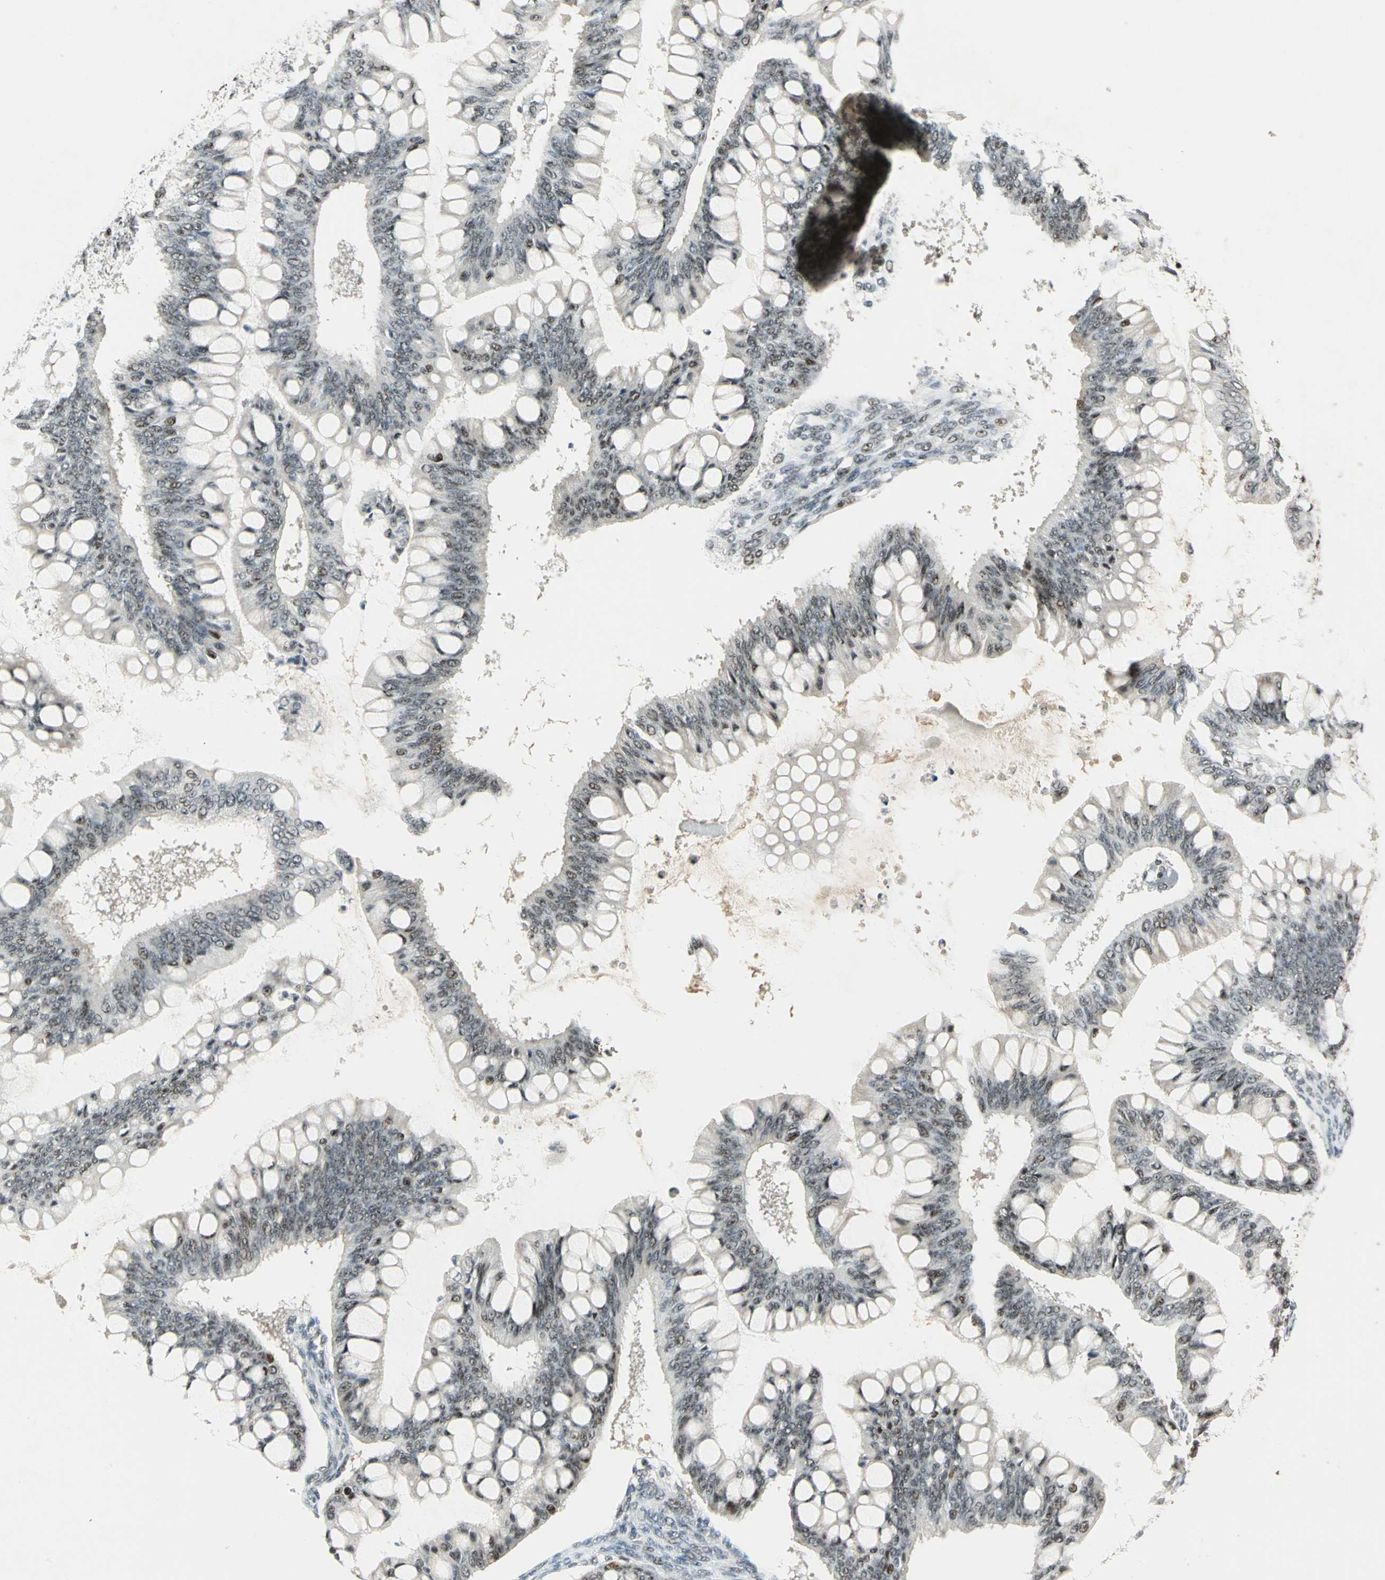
{"staining": {"intensity": "moderate", "quantity": "25%-75%", "location": "nuclear"}, "tissue": "ovarian cancer", "cell_type": "Tumor cells", "image_type": "cancer", "snomed": [{"axis": "morphology", "description": "Cystadenocarcinoma, mucinous, NOS"}, {"axis": "topography", "description": "Ovary"}], "caption": "This is a photomicrograph of IHC staining of ovarian cancer, which shows moderate staining in the nuclear of tumor cells.", "gene": "CCNT1", "patient": {"sex": "female", "age": 73}}